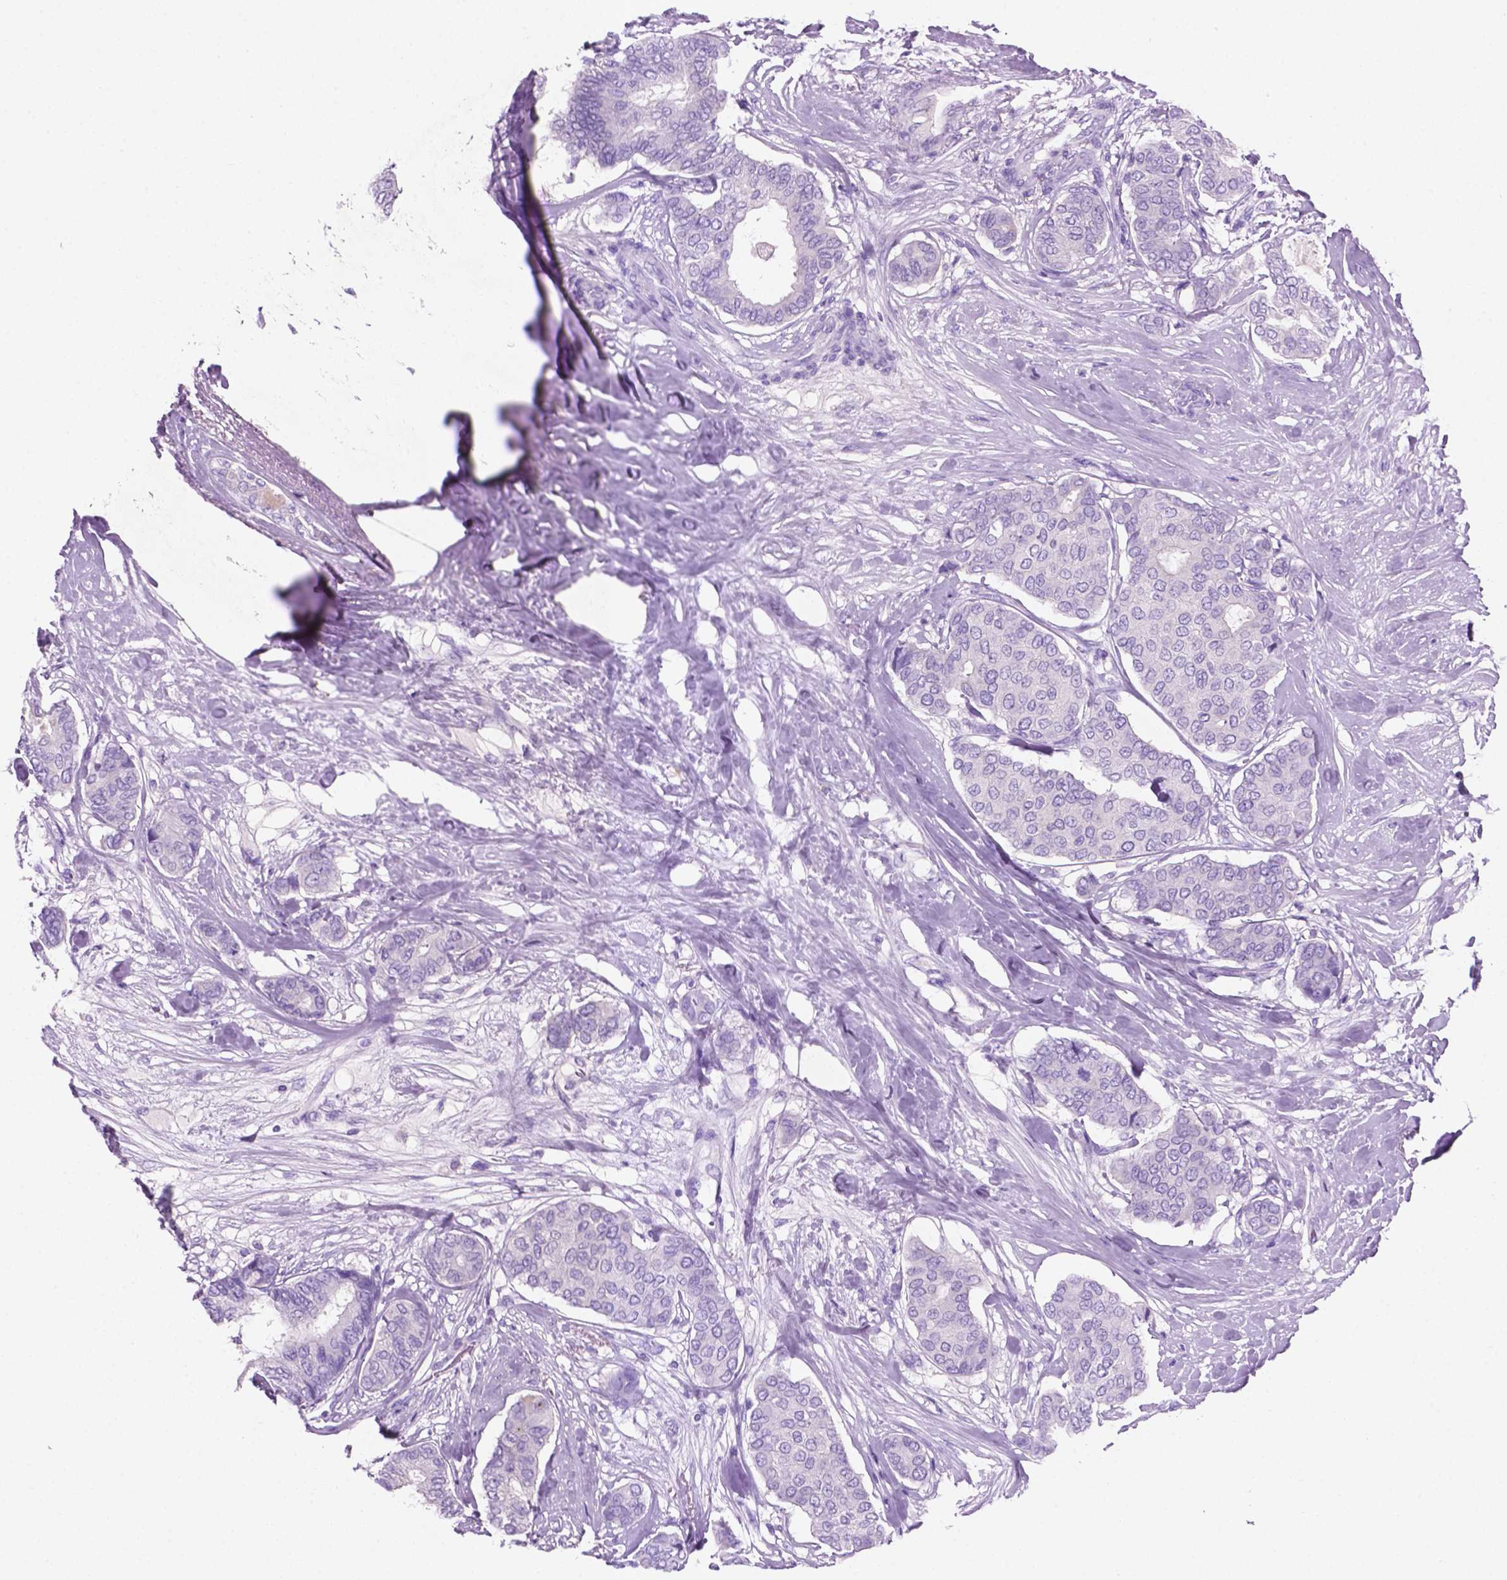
{"staining": {"intensity": "negative", "quantity": "none", "location": "none"}, "tissue": "breast cancer", "cell_type": "Tumor cells", "image_type": "cancer", "snomed": [{"axis": "morphology", "description": "Duct carcinoma"}, {"axis": "topography", "description": "Breast"}], "caption": "The IHC image has no significant positivity in tumor cells of breast infiltrating ductal carcinoma tissue.", "gene": "POU4F1", "patient": {"sex": "female", "age": 75}}